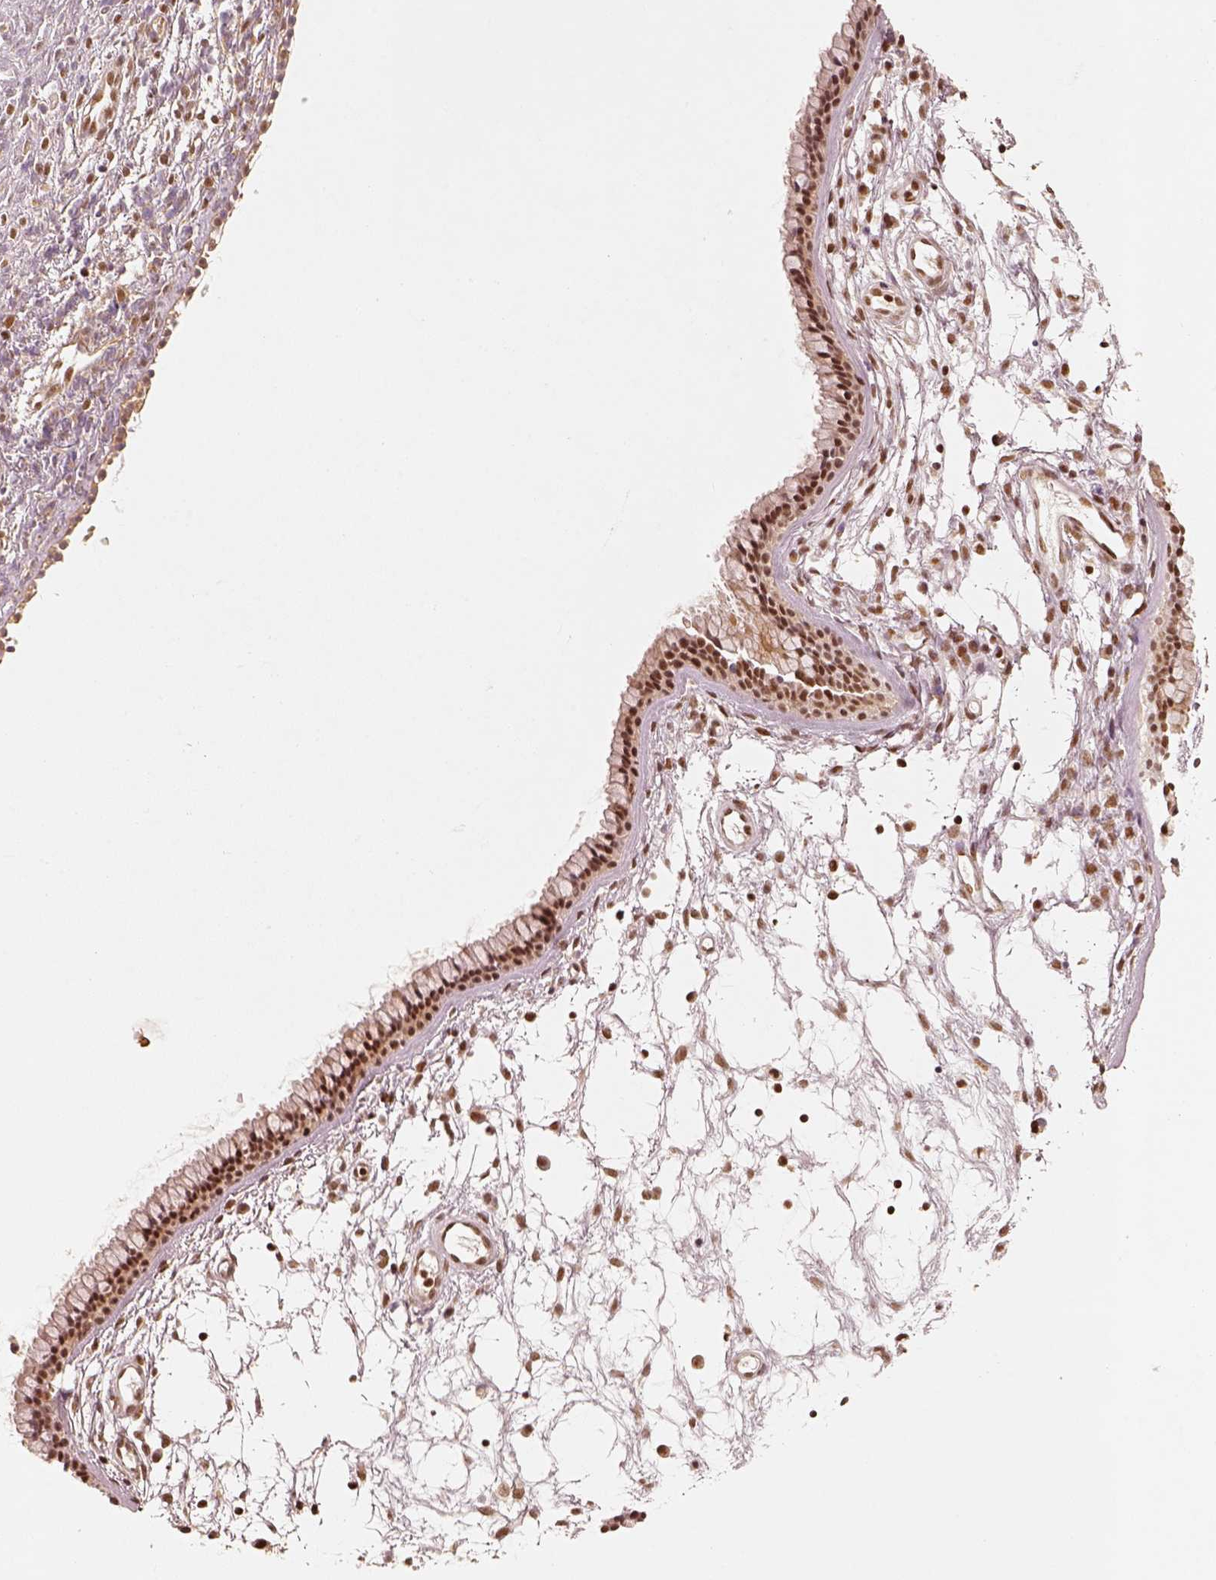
{"staining": {"intensity": "moderate", "quantity": ">75%", "location": "nuclear"}, "tissue": "nasopharynx", "cell_type": "Respiratory epithelial cells", "image_type": "normal", "snomed": [{"axis": "morphology", "description": "Normal tissue, NOS"}, {"axis": "topography", "description": "Nasopharynx"}], "caption": "Human nasopharynx stained for a protein (brown) exhibits moderate nuclear positive expression in about >75% of respiratory epithelial cells.", "gene": "GMEB2", "patient": {"sex": "male", "age": 24}}